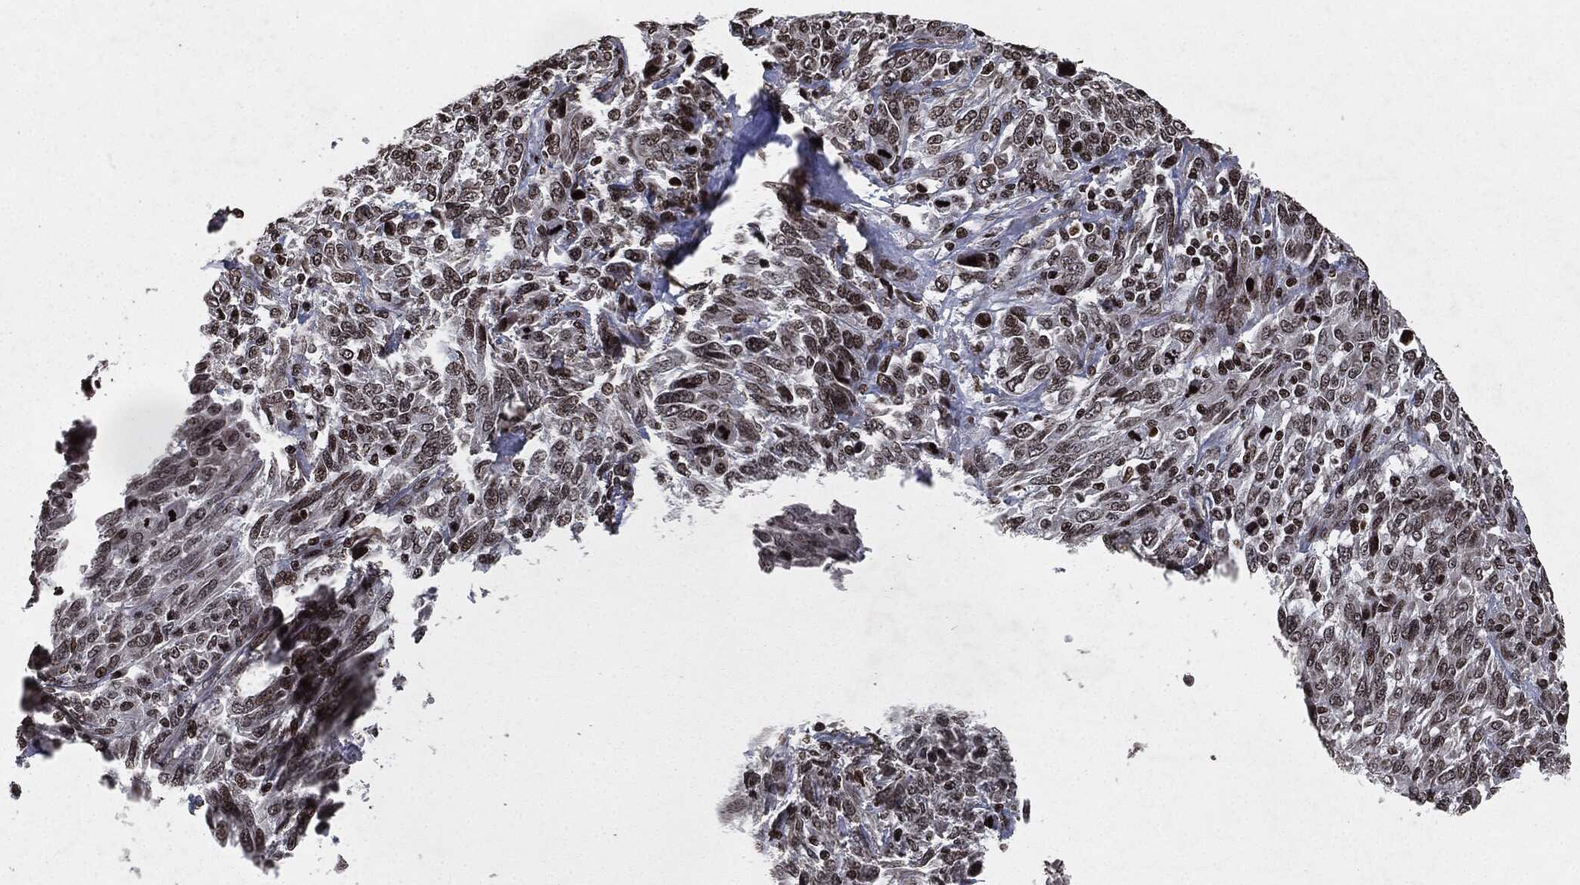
{"staining": {"intensity": "moderate", "quantity": ">75%", "location": "nuclear"}, "tissue": "melanoma", "cell_type": "Tumor cells", "image_type": "cancer", "snomed": [{"axis": "morphology", "description": "Malignant melanoma, NOS"}, {"axis": "topography", "description": "Skin"}], "caption": "Protein staining reveals moderate nuclear expression in about >75% of tumor cells in malignant melanoma.", "gene": "JUN", "patient": {"sex": "female", "age": 91}}